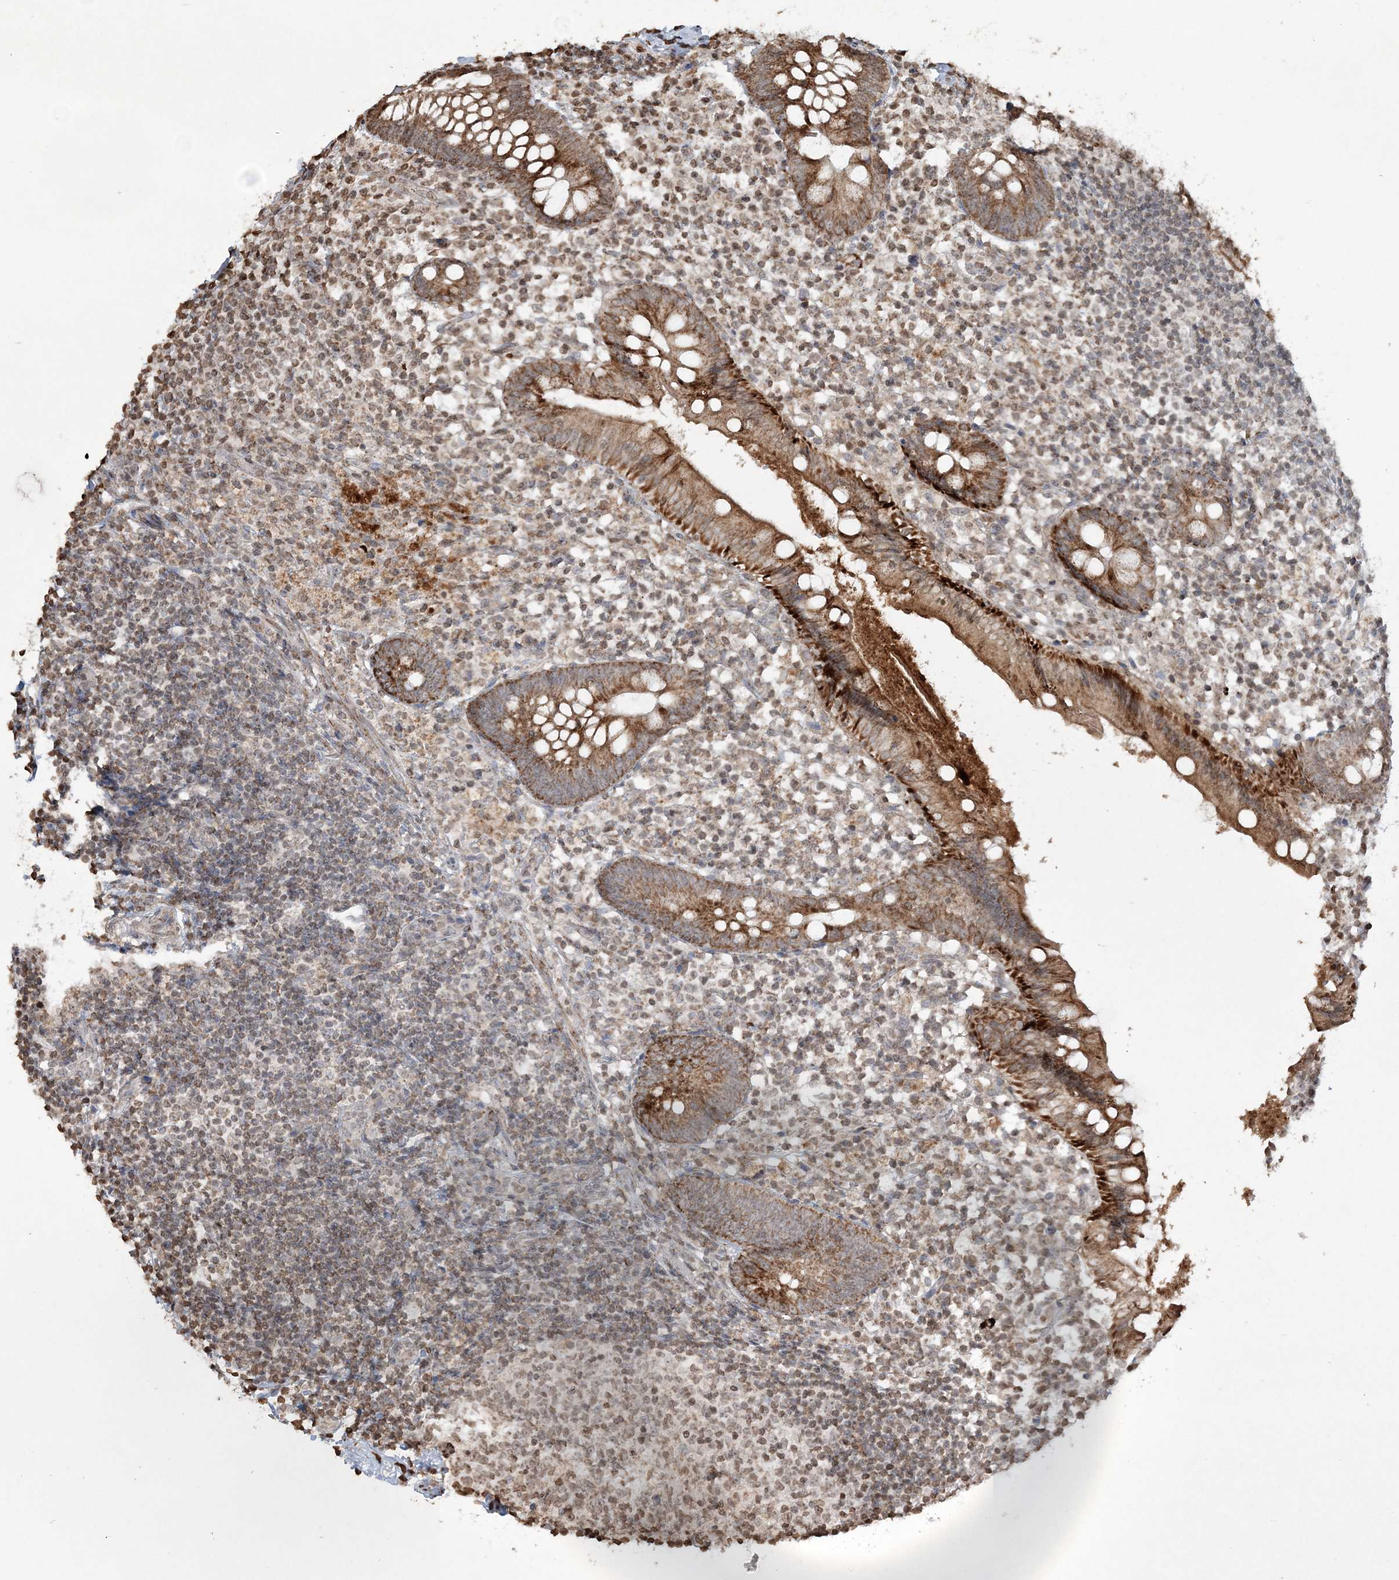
{"staining": {"intensity": "strong", "quantity": ">75%", "location": "cytoplasmic/membranous"}, "tissue": "appendix", "cell_type": "Glandular cells", "image_type": "normal", "snomed": [{"axis": "morphology", "description": "Normal tissue, NOS"}, {"axis": "topography", "description": "Appendix"}], "caption": "Appendix stained for a protein (brown) shows strong cytoplasmic/membranous positive positivity in about >75% of glandular cells.", "gene": "TTC7A", "patient": {"sex": "female", "age": 20}}